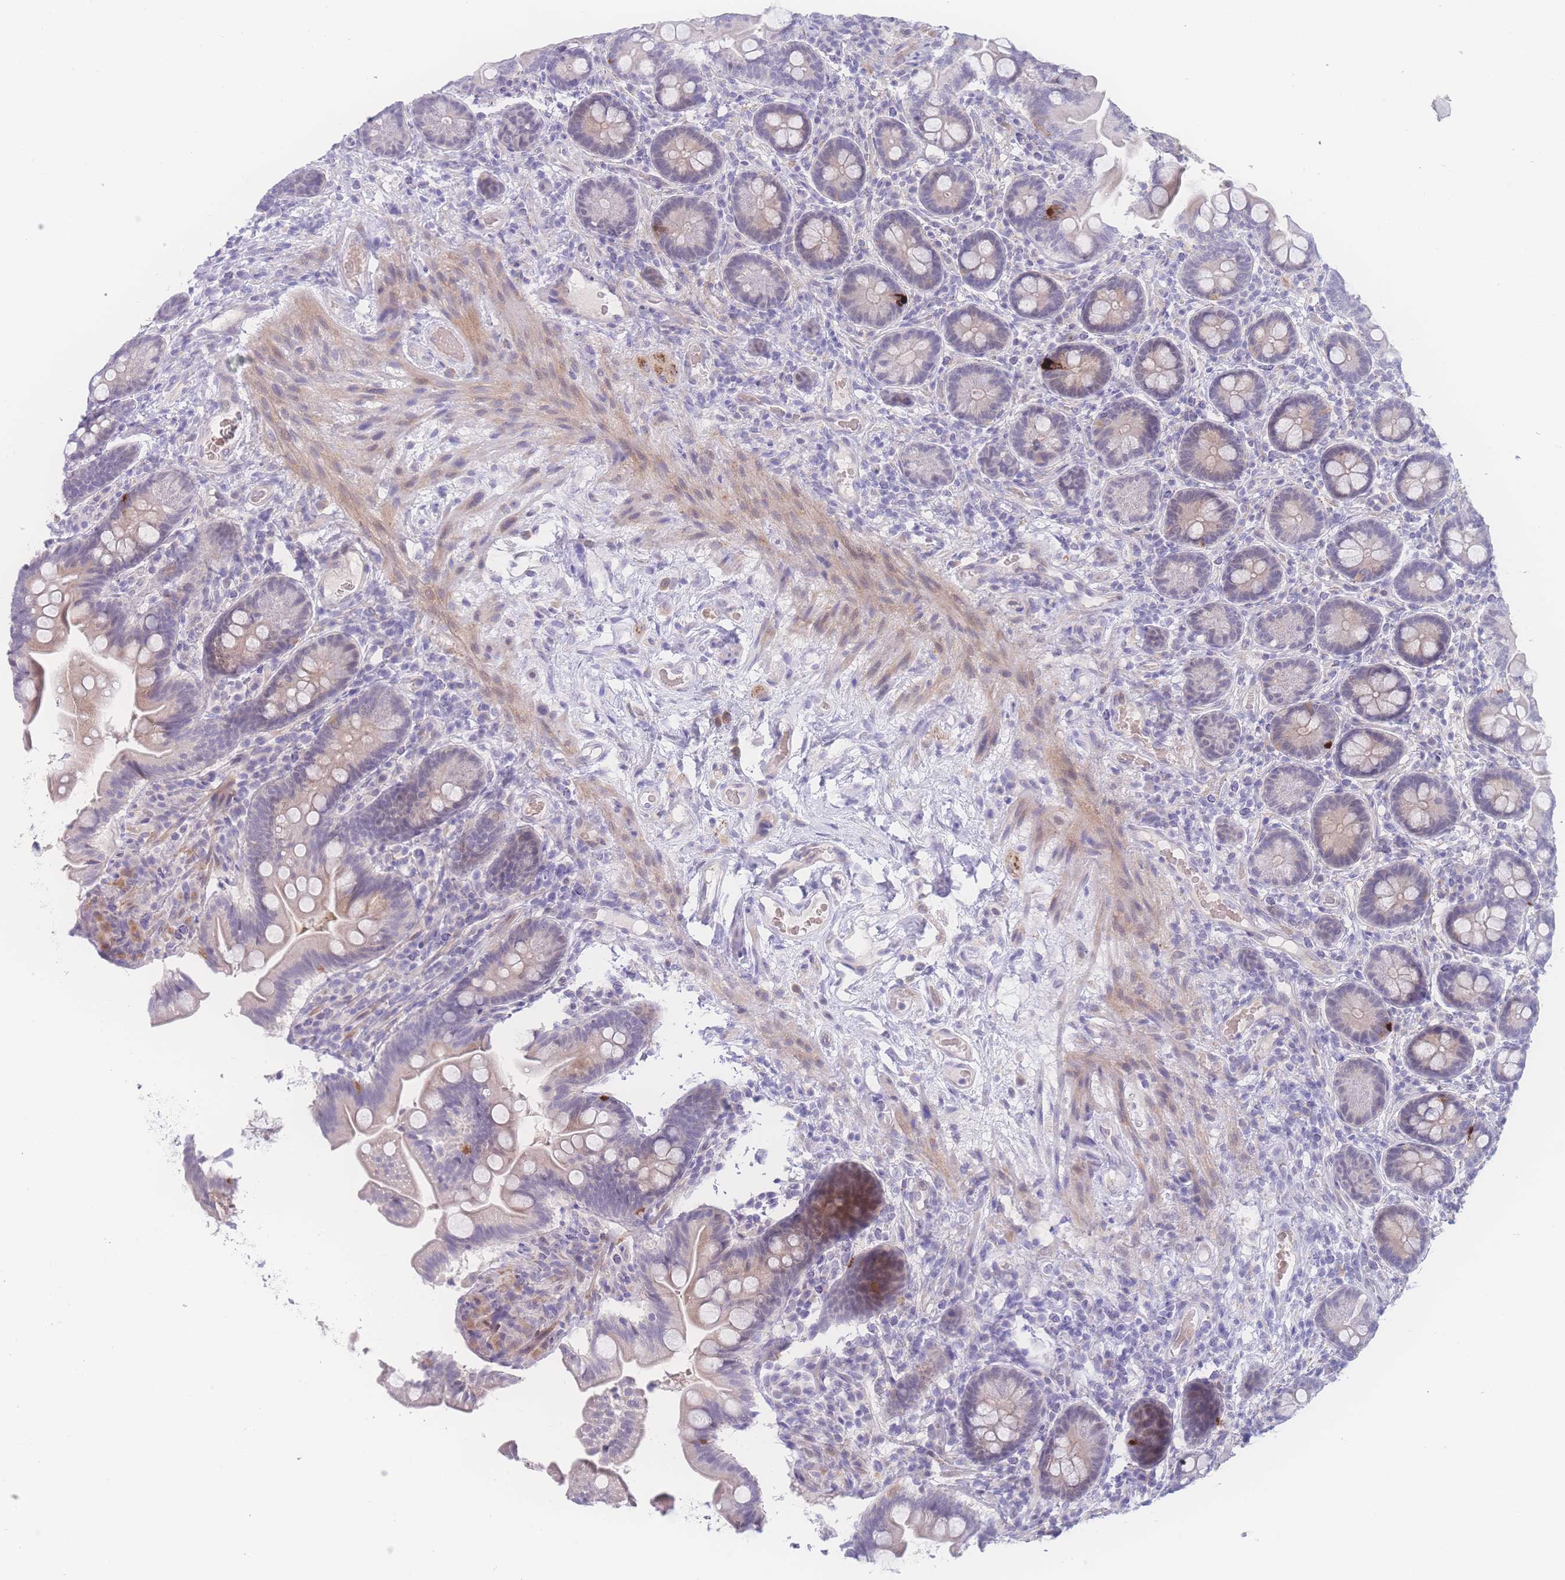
{"staining": {"intensity": "strong", "quantity": "<25%", "location": "cytoplasmic/membranous"}, "tissue": "small intestine", "cell_type": "Glandular cells", "image_type": "normal", "snomed": [{"axis": "morphology", "description": "Normal tissue, NOS"}, {"axis": "topography", "description": "Small intestine"}], "caption": "Immunohistochemical staining of benign human small intestine displays strong cytoplasmic/membranous protein expression in approximately <25% of glandular cells. (IHC, brightfield microscopy, high magnification).", "gene": "PRSS22", "patient": {"sex": "female", "age": 64}}